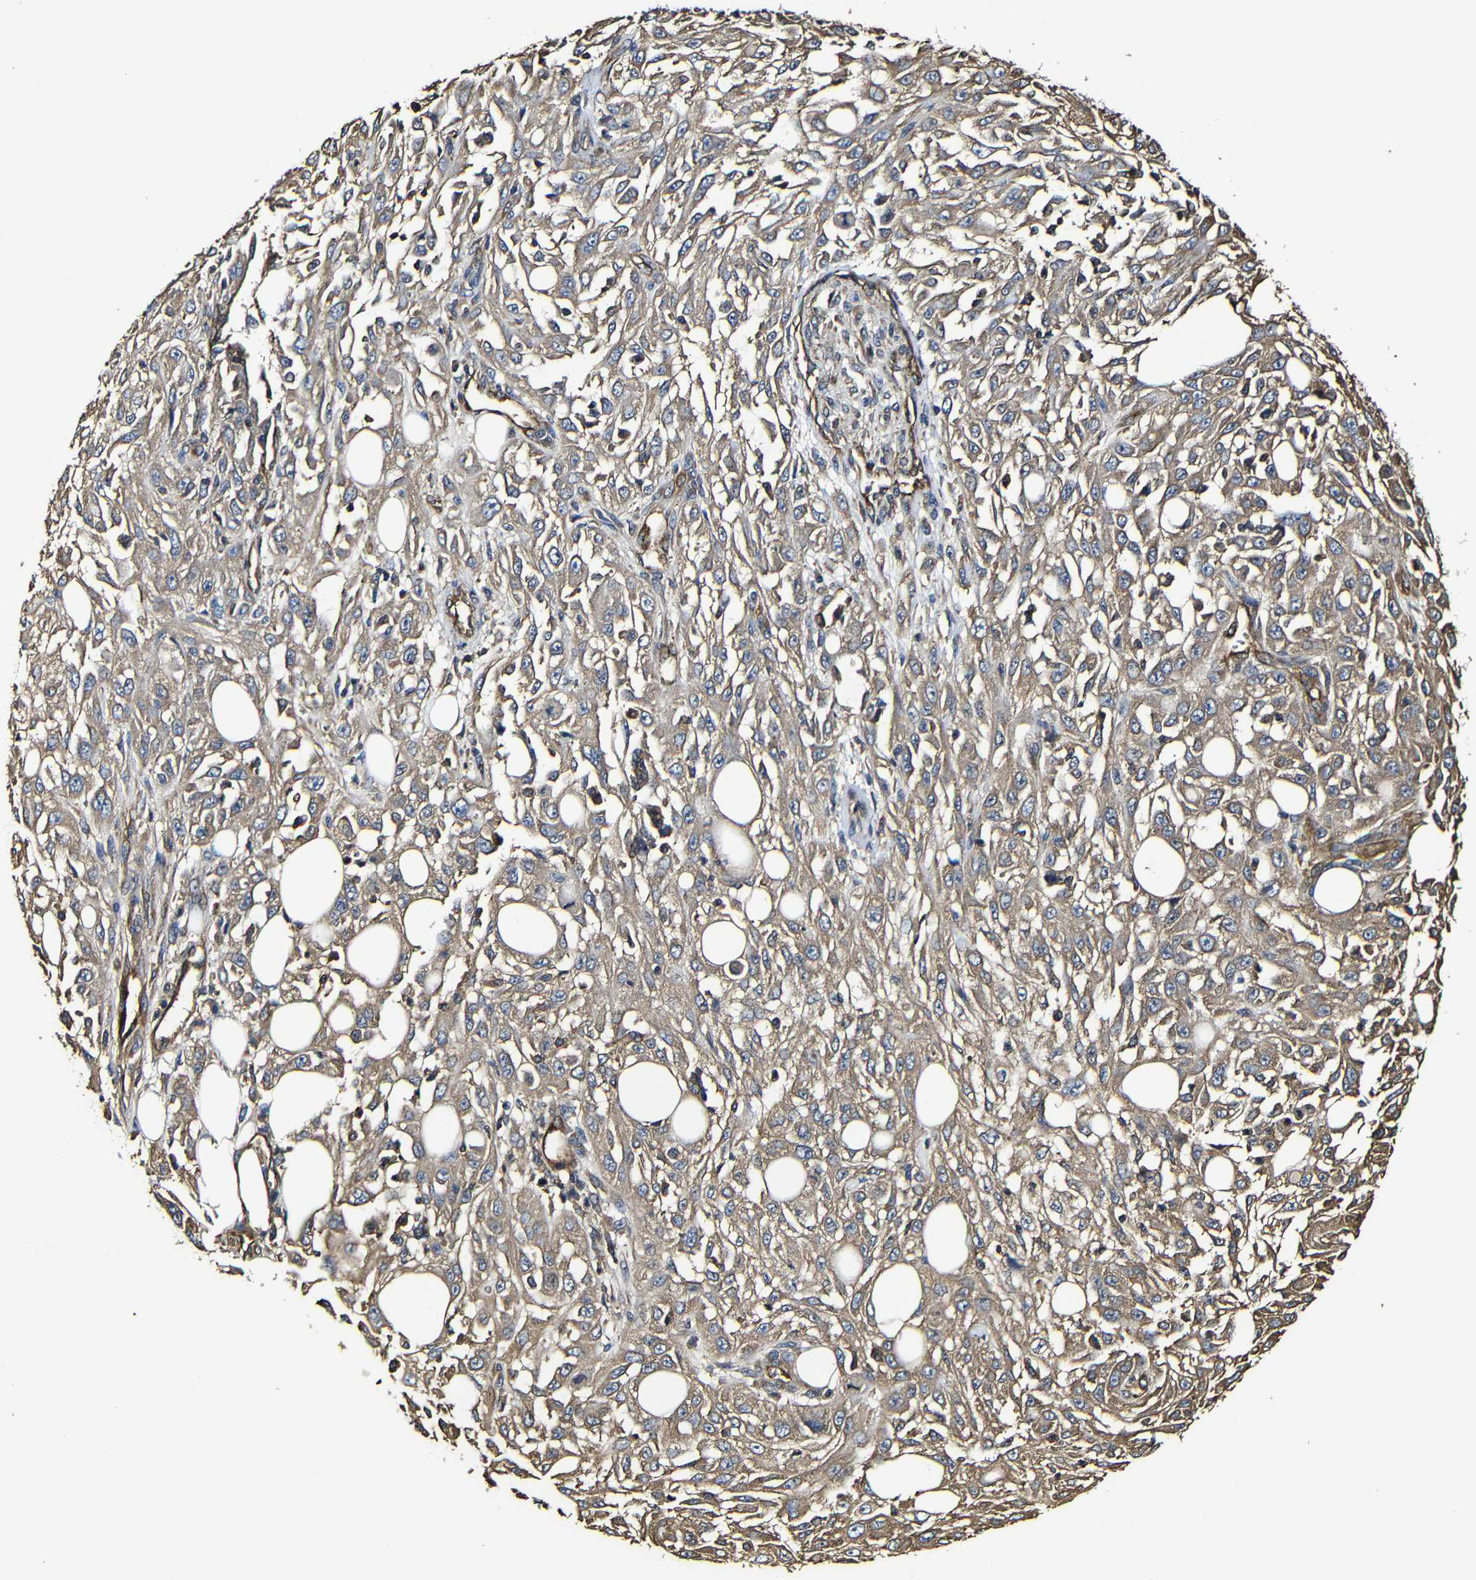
{"staining": {"intensity": "moderate", "quantity": ">75%", "location": "cytoplasmic/membranous"}, "tissue": "skin cancer", "cell_type": "Tumor cells", "image_type": "cancer", "snomed": [{"axis": "morphology", "description": "Squamous cell carcinoma, NOS"}, {"axis": "topography", "description": "Skin"}], "caption": "Protein staining demonstrates moderate cytoplasmic/membranous positivity in about >75% of tumor cells in skin cancer (squamous cell carcinoma). Ihc stains the protein of interest in brown and the nuclei are stained blue.", "gene": "MSN", "patient": {"sex": "male", "age": 75}}